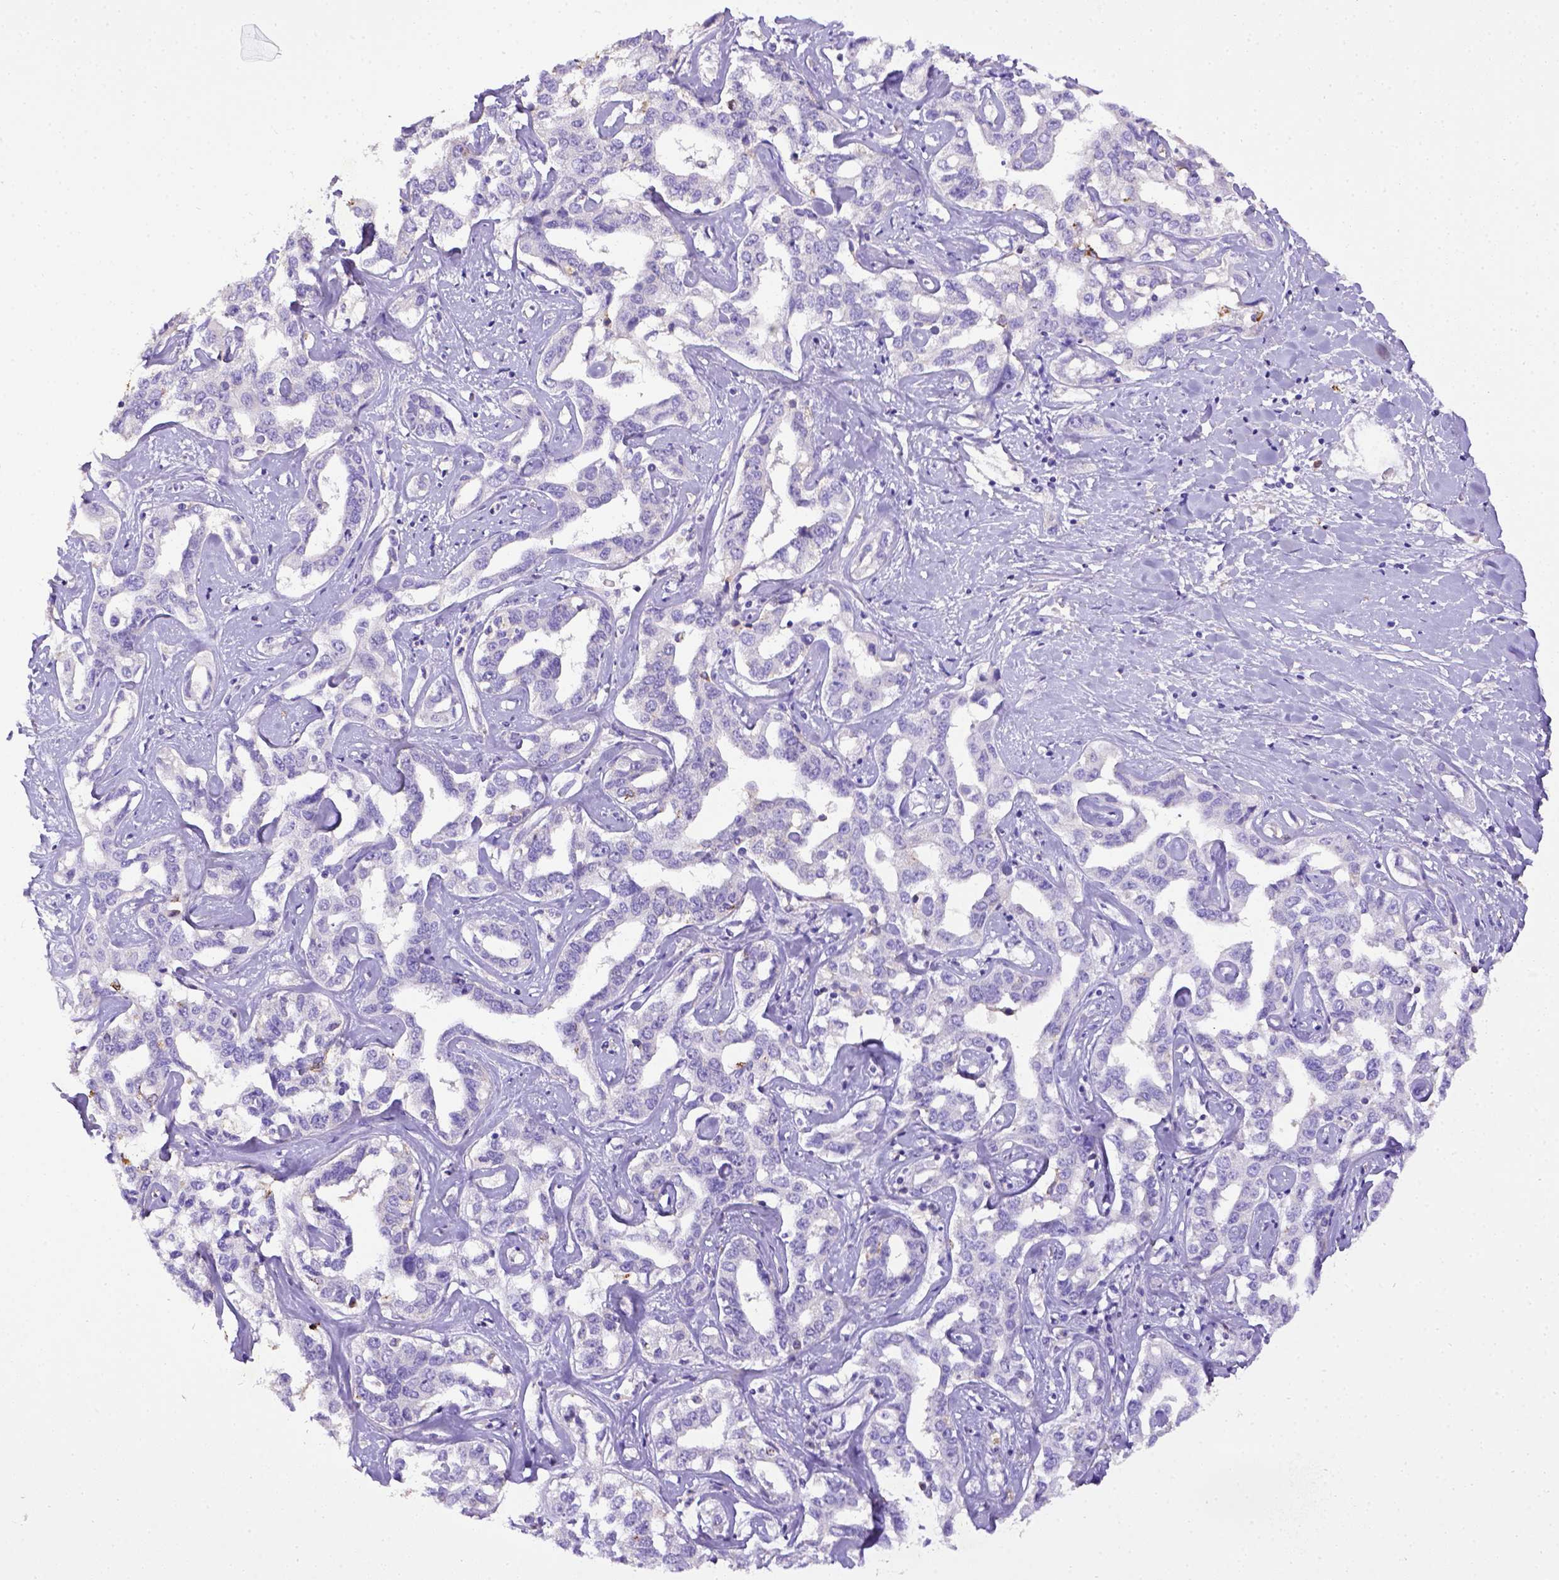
{"staining": {"intensity": "negative", "quantity": "none", "location": "none"}, "tissue": "liver cancer", "cell_type": "Tumor cells", "image_type": "cancer", "snomed": [{"axis": "morphology", "description": "Cholangiocarcinoma"}, {"axis": "topography", "description": "Liver"}], "caption": "A histopathology image of human liver cholangiocarcinoma is negative for staining in tumor cells.", "gene": "CD40", "patient": {"sex": "male", "age": 59}}